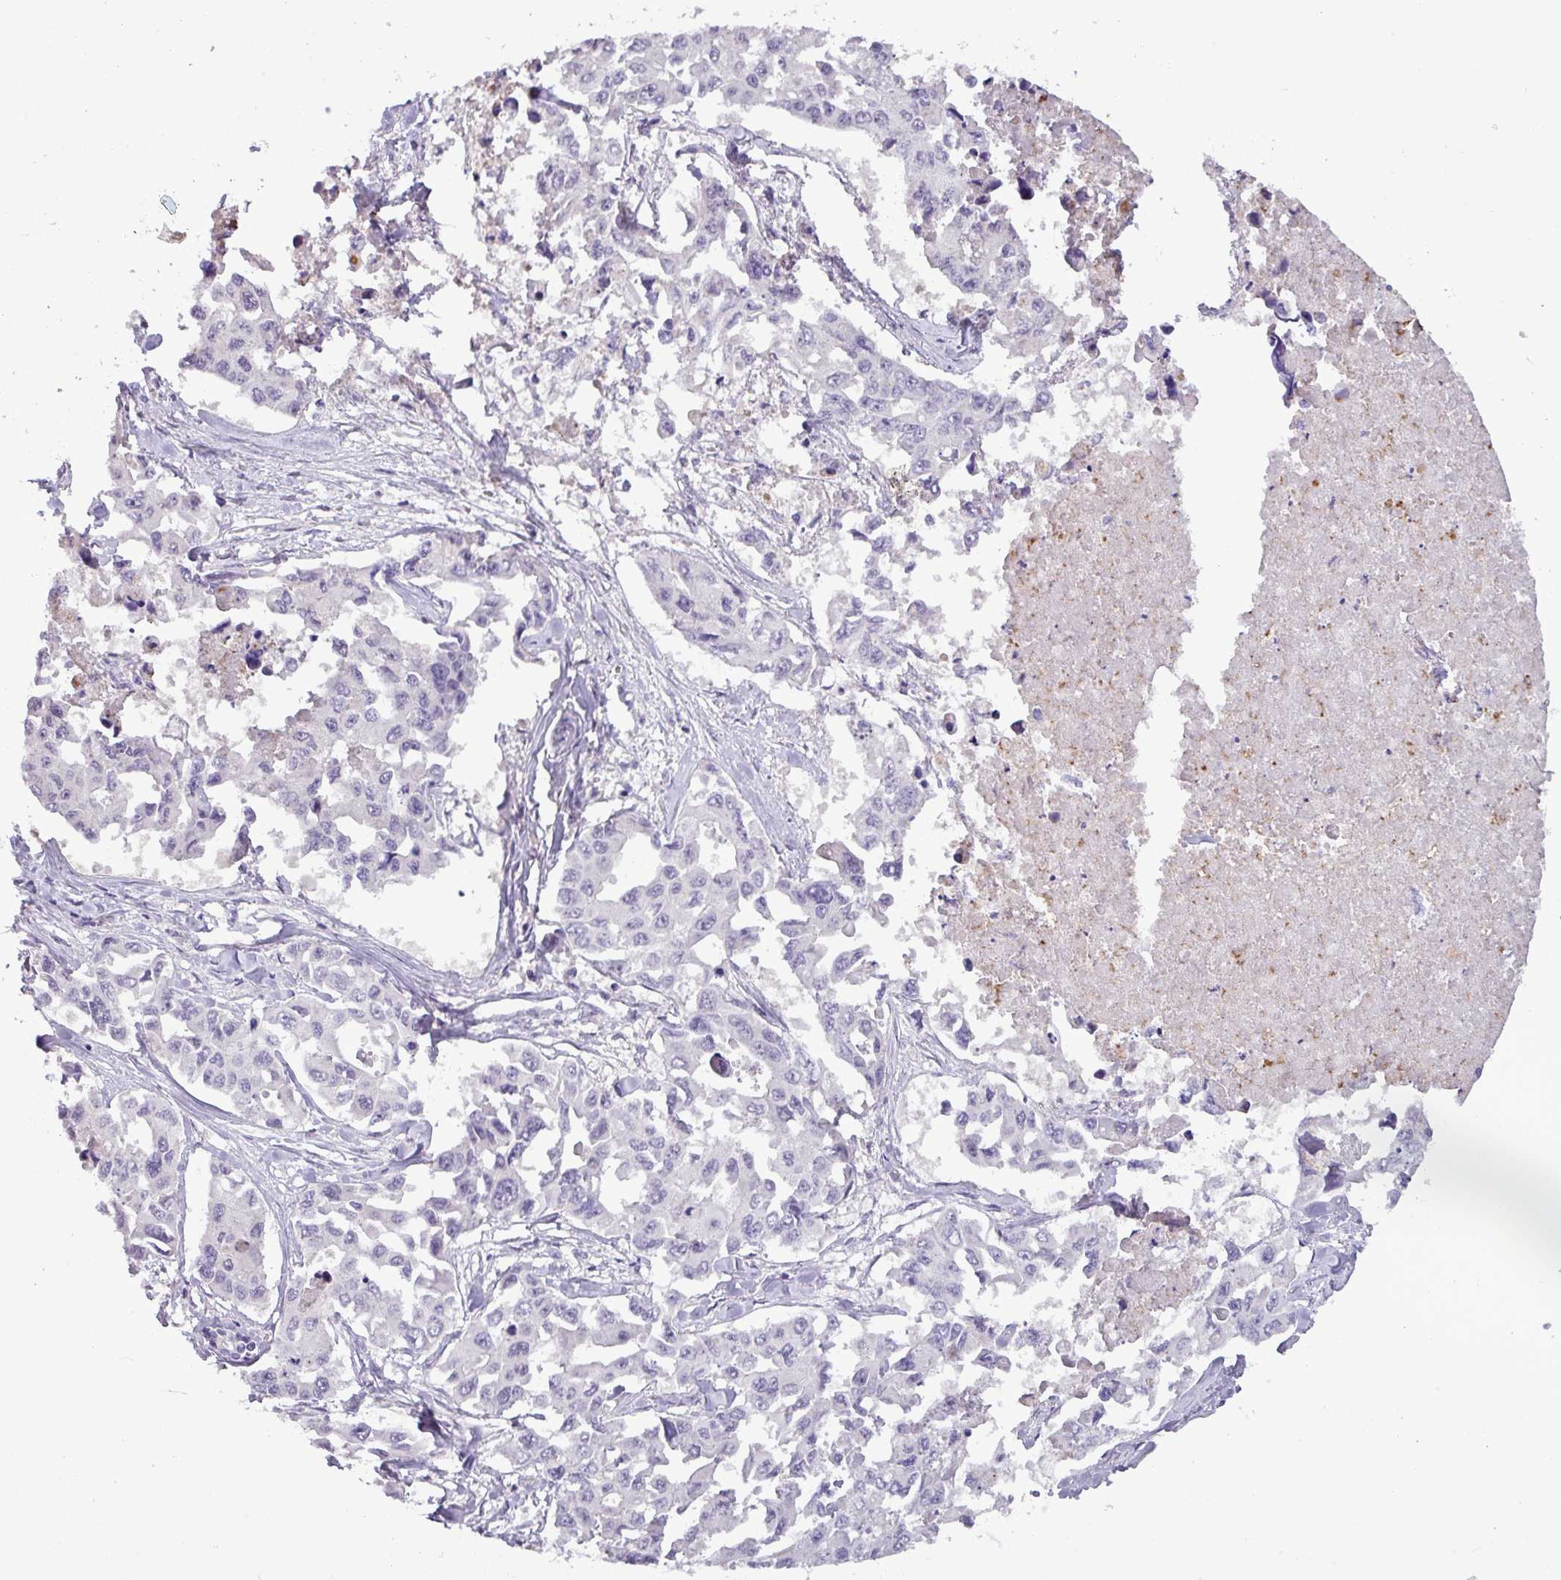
{"staining": {"intensity": "negative", "quantity": "none", "location": "none"}, "tissue": "lung cancer", "cell_type": "Tumor cells", "image_type": "cancer", "snomed": [{"axis": "morphology", "description": "Adenocarcinoma, NOS"}, {"axis": "topography", "description": "Lung"}], "caption": "Human lung adenocarcinoma stained for a protein using immunohistochemistry reveals no staining in tumor cells.", "gene": "PNLDC1", "patient": {"sex": "male", "age": 64}}